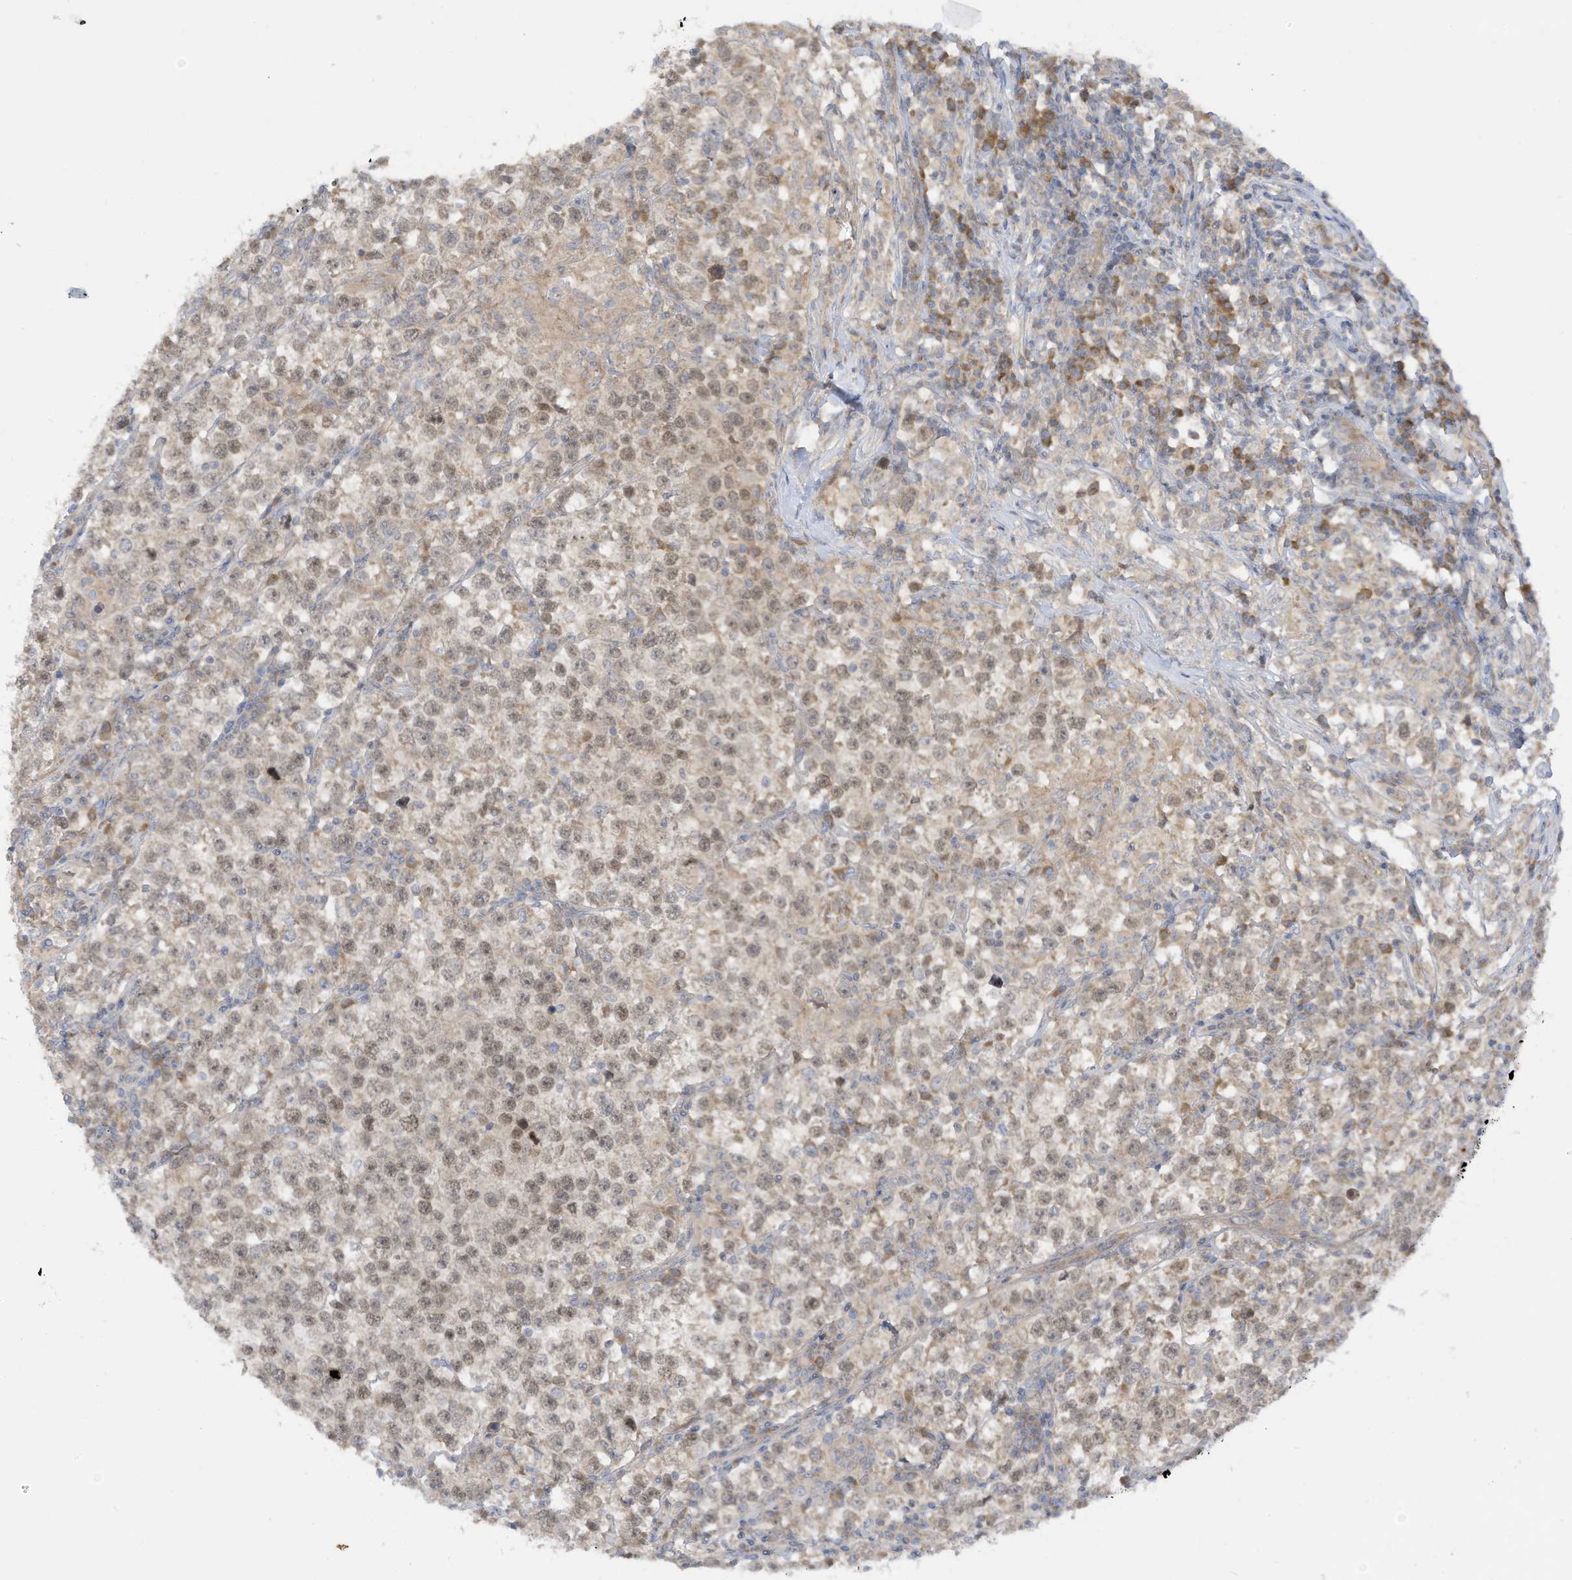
{"staining": {"intensity": "weak", "quantity": "25%-75%", "location": "nuclear"}, "tissue": "testis cancer", "cell_type": "Tumor cells", "image_type": "cancer", "snomed": [{"axis": "morphology", "description": "Normal tissue, NOS"}, {"axis": "morphology", "description": "Seminoma, NOS"}, {"axis": "topography", "description": "Testis"}], "caption": "Weak nuclear positivity is identified in about 25%-75% of tumor cells in testis cancer.", "gene": "LRRN2", "patient": {"sex": "male", "age": 43}}